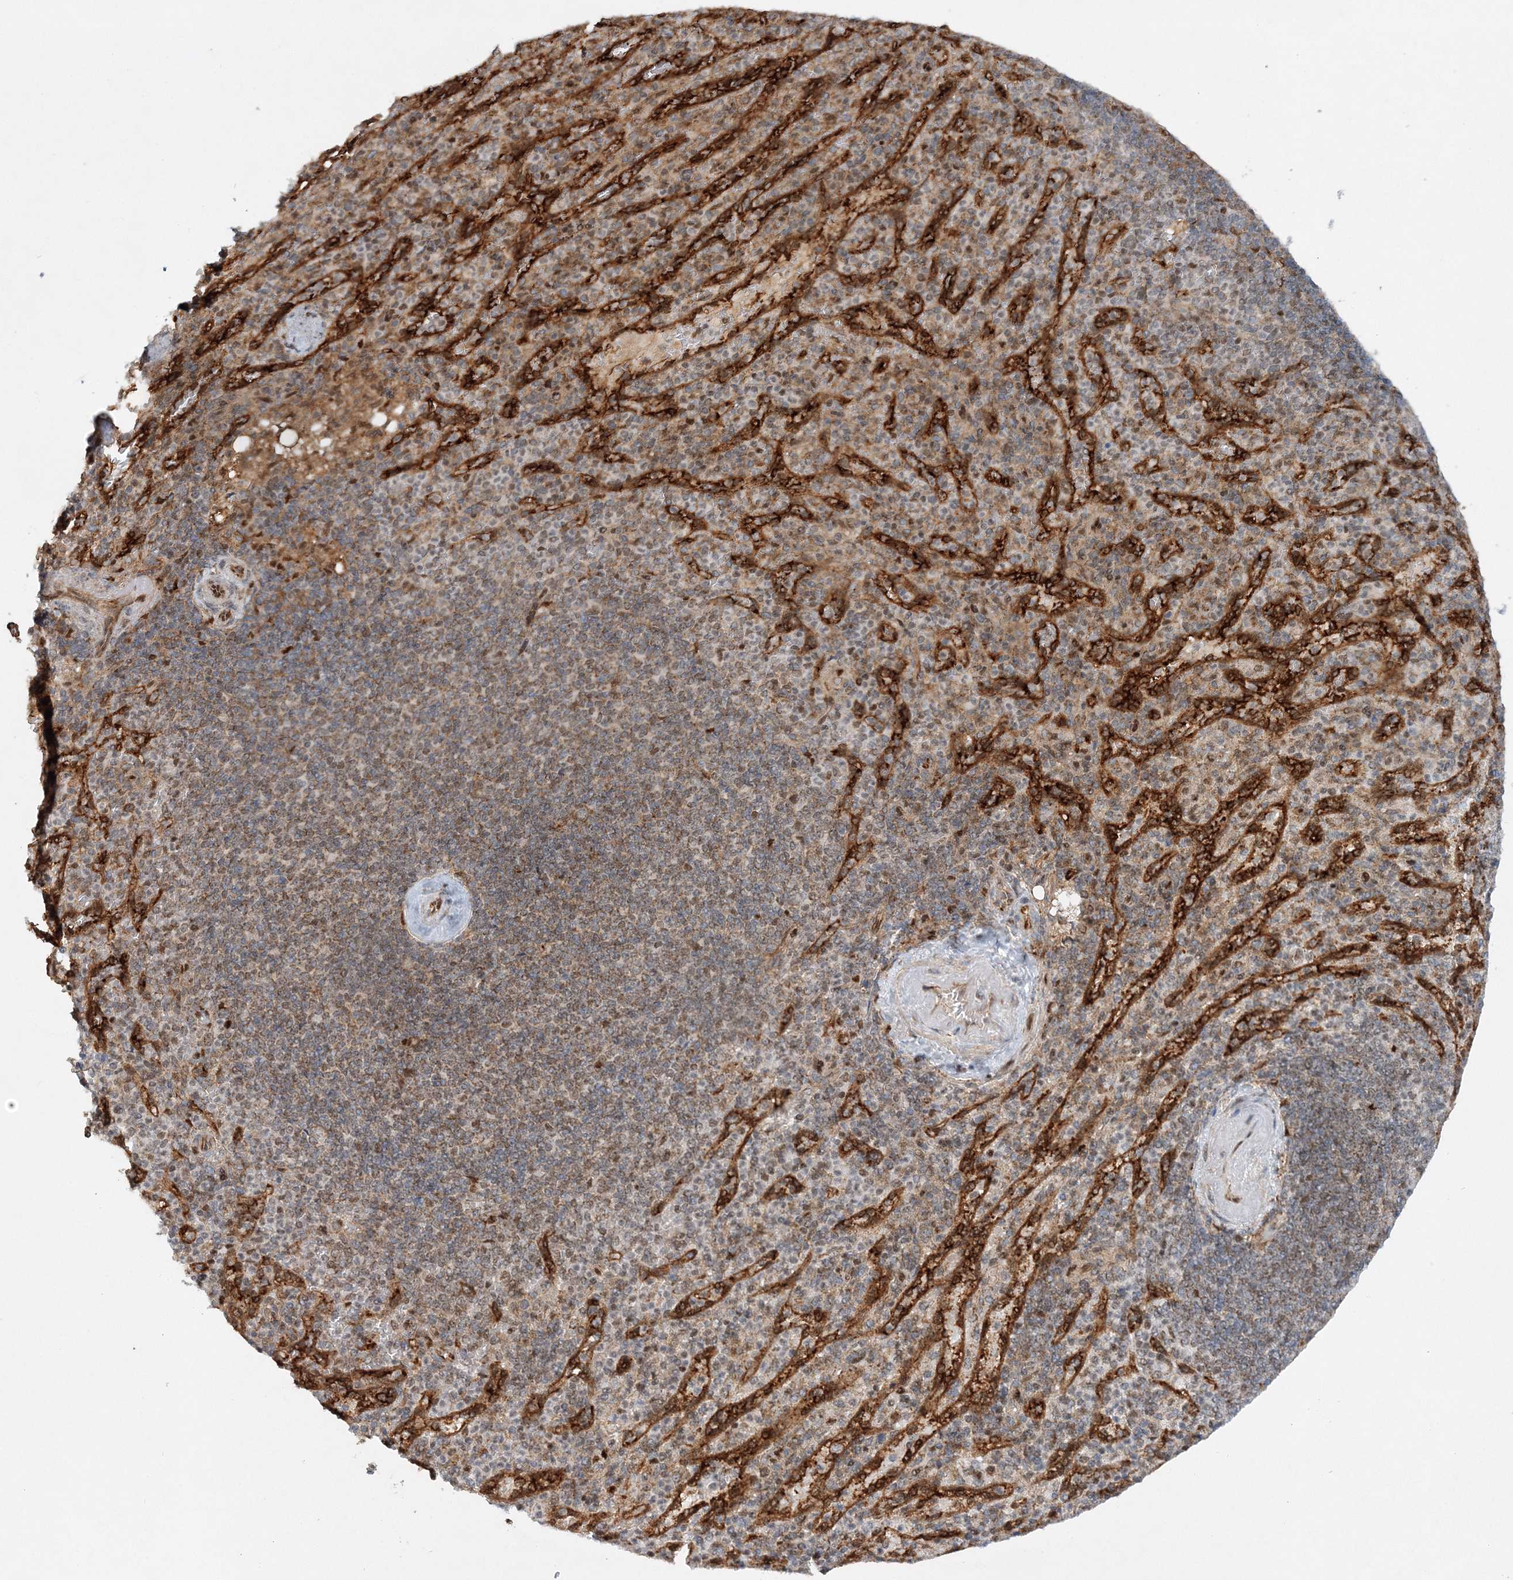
{"staining": {"intensity": "weak", "quantity": "<25%", "location": "cytoplasmic/membranous,nuclear"}, "tissue": "spleen", "cell_type": "Cells in red pulp", "image_type": "normal", "snomed": [{"axis": "morphology", "description": "Normal tissue, NOS"}, {"axis": "topography", "description": "Spleen"}], "caption": "Immunohistochemistry (IHC) histopathology image of normal spleen: spleen stained with DAB (3,3'-diaminobenzidine) reveals no significant protein expression in cells in red pulp. (Stains: DAB immunohistochemistry (IHC) with hematoxylin counter stain, Microscopy: brightfield microscopy at high magnification).", "gene": "RAB11FIP2", "patient": {"sex": "female", "age": 74}}